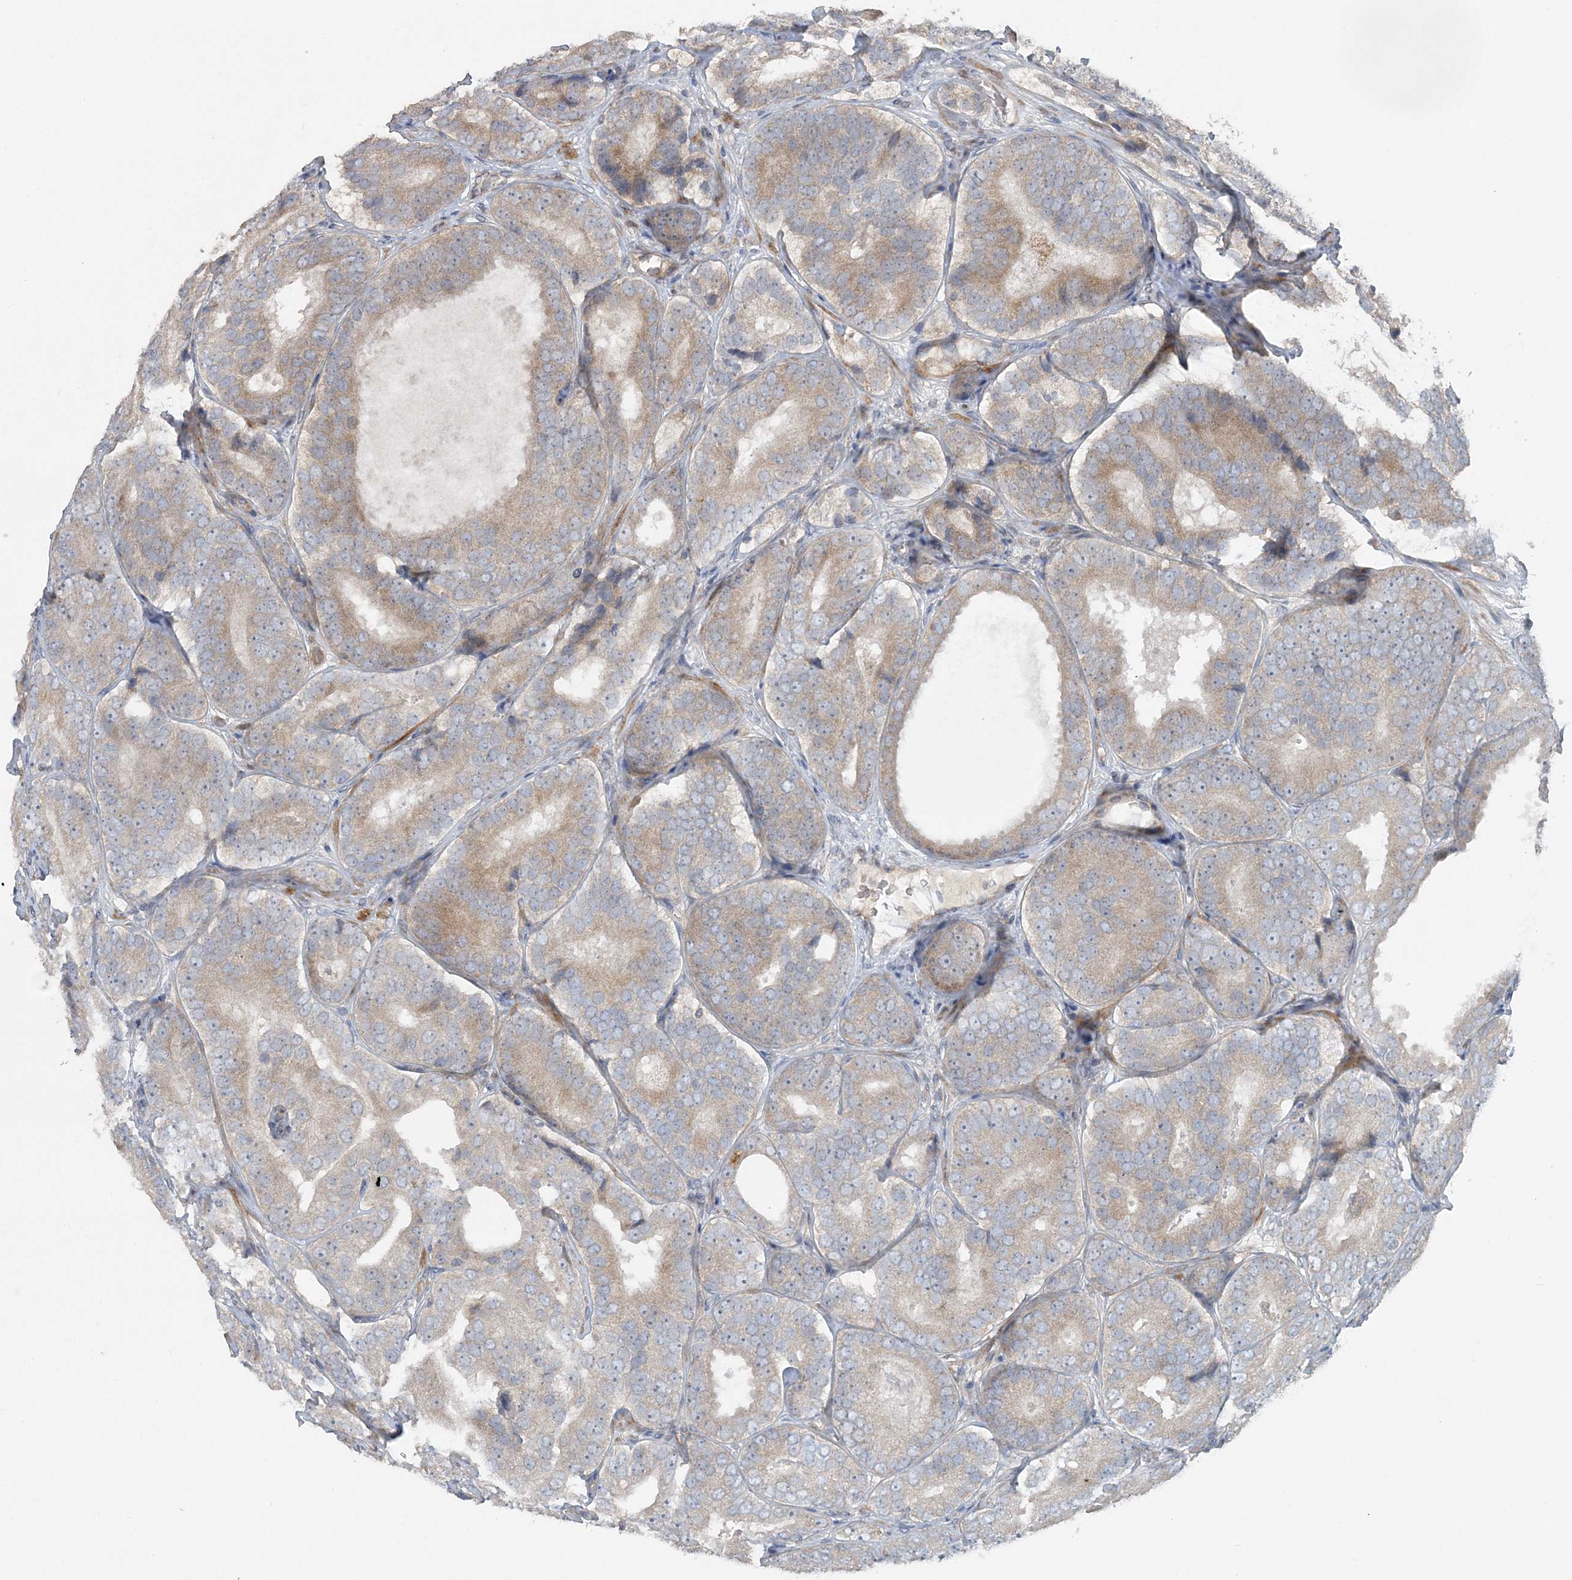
{"staining": {"intensity": "weak", "quantity": "25%-75%", "location": "cytoplasmic/membranous"}, "tissue": "prostate cancer", "cell_type": "Tumor cells", "image_type": "cancer", "snomed": [{"axis": "morphology", "description": "Adenocarcinoma, High grade"}, {"axis": "topography", "description": "Prostate"}], "caption": "A brown stain labels weak cytoplasmic/membranous expression of a protein in prostate cancer (adenocarcinoma (high-grade)) tumor cells. (brown staining indicates protein expression, while blue staining denotes nuclei).", "gene": "SLC4A10", "patient": {"sex": "male", "age": 56}}